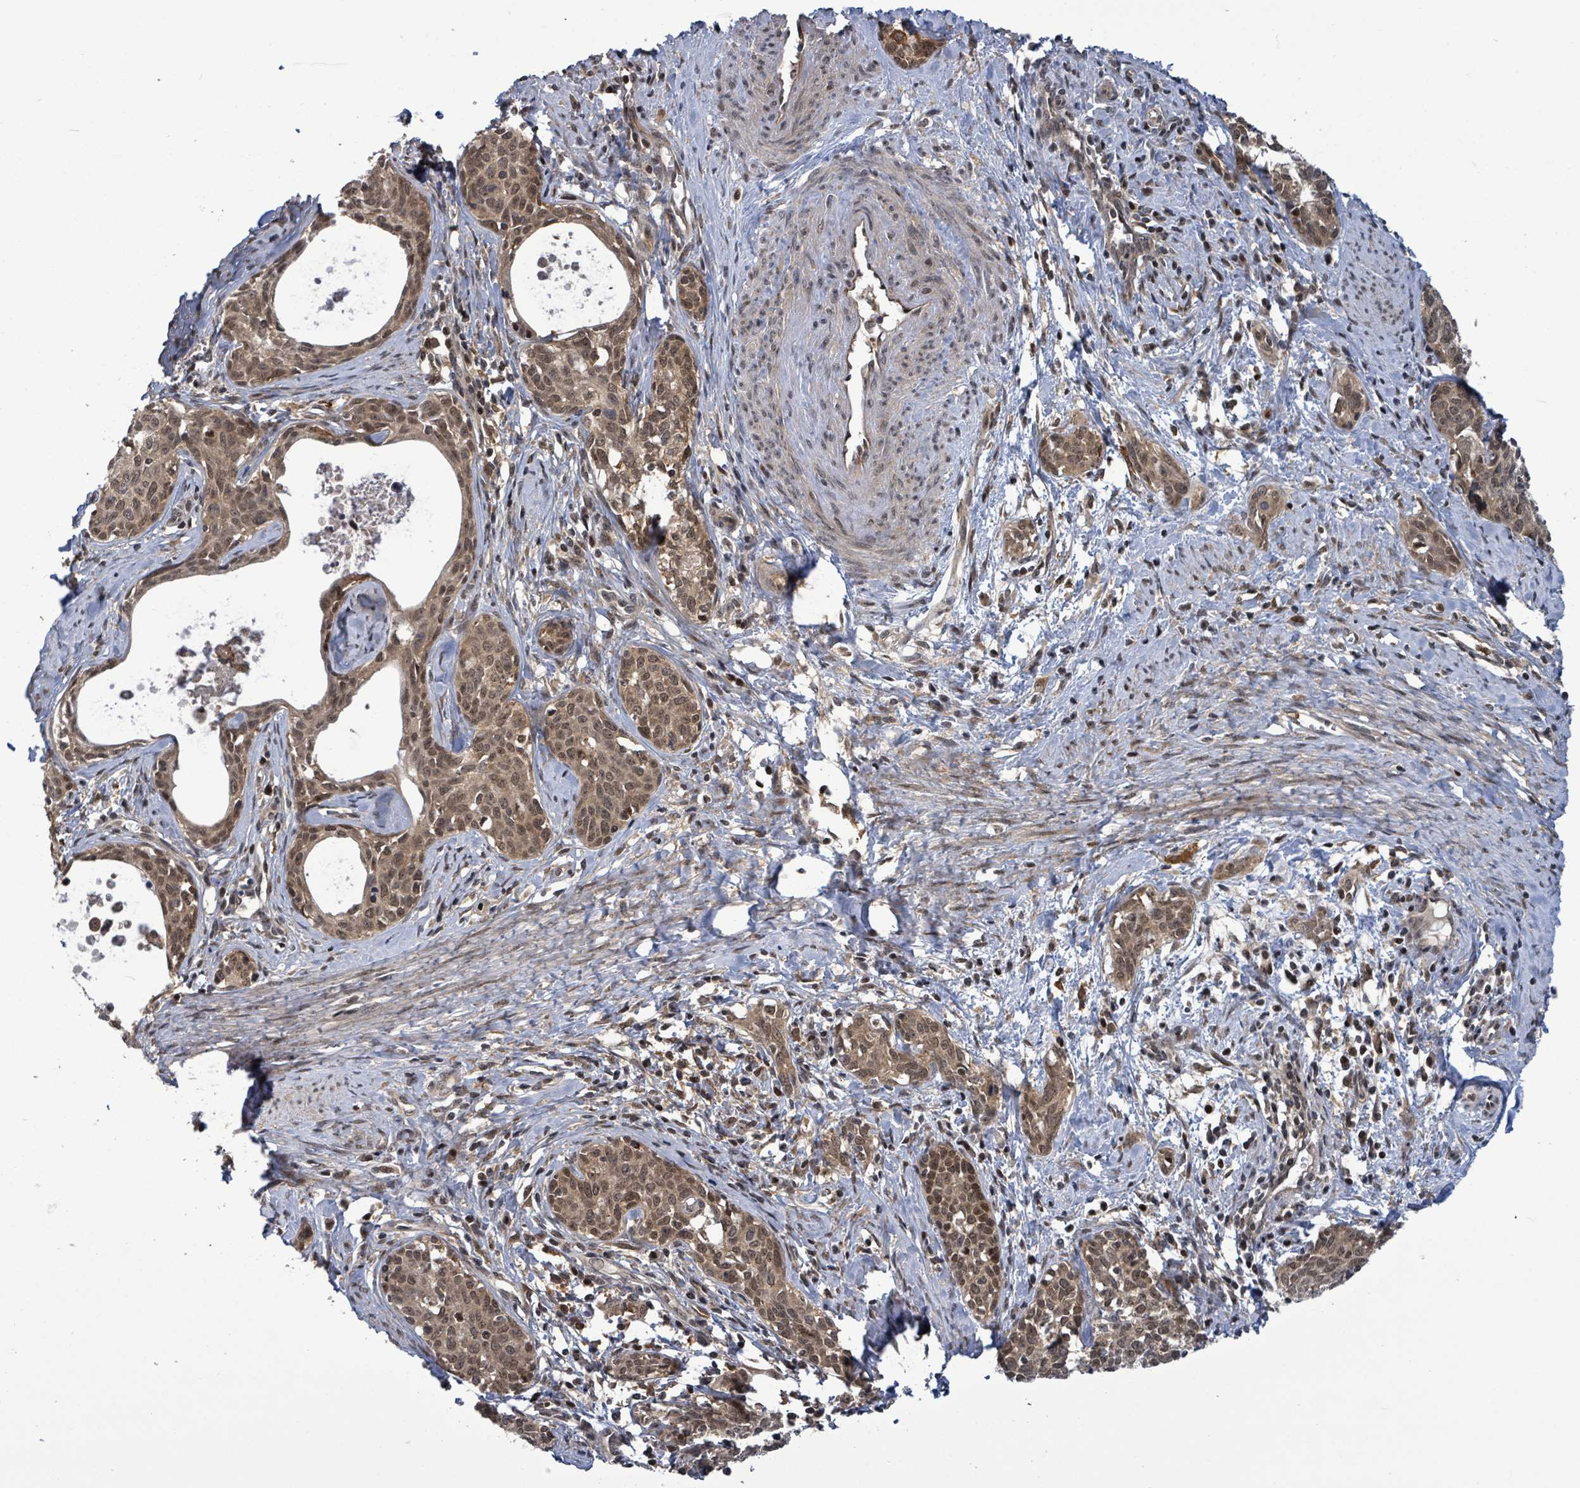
{"staining": {"intensity": "moderate", "quantity": ">75%", "location": "cytoplasmic/membranous,nuclear"}, "tissue": "cervical cancer", "cell_type": "Tumor cells", "image_type": "cancer", "snomed": [{"axis": "morphology", "description": "Squamous cell carcinoma, NOS"}, {"axis": "topography", "description": "Cervix"}], "caption": "Protein expression analysis of cervical cancer (squamous cell carcinoma) reveals moderate cytoplasmic/membranous and nuclear staining in about >75% of tumor cells. The staining is performed using DAB (3,3'-diaminobenzidine) brown chromogen to label protein expression. The nuclei are counter-stained blue using hematoxylin.", "gene": "FBXO6", "patient": {"sex": "female", "age": 52}}